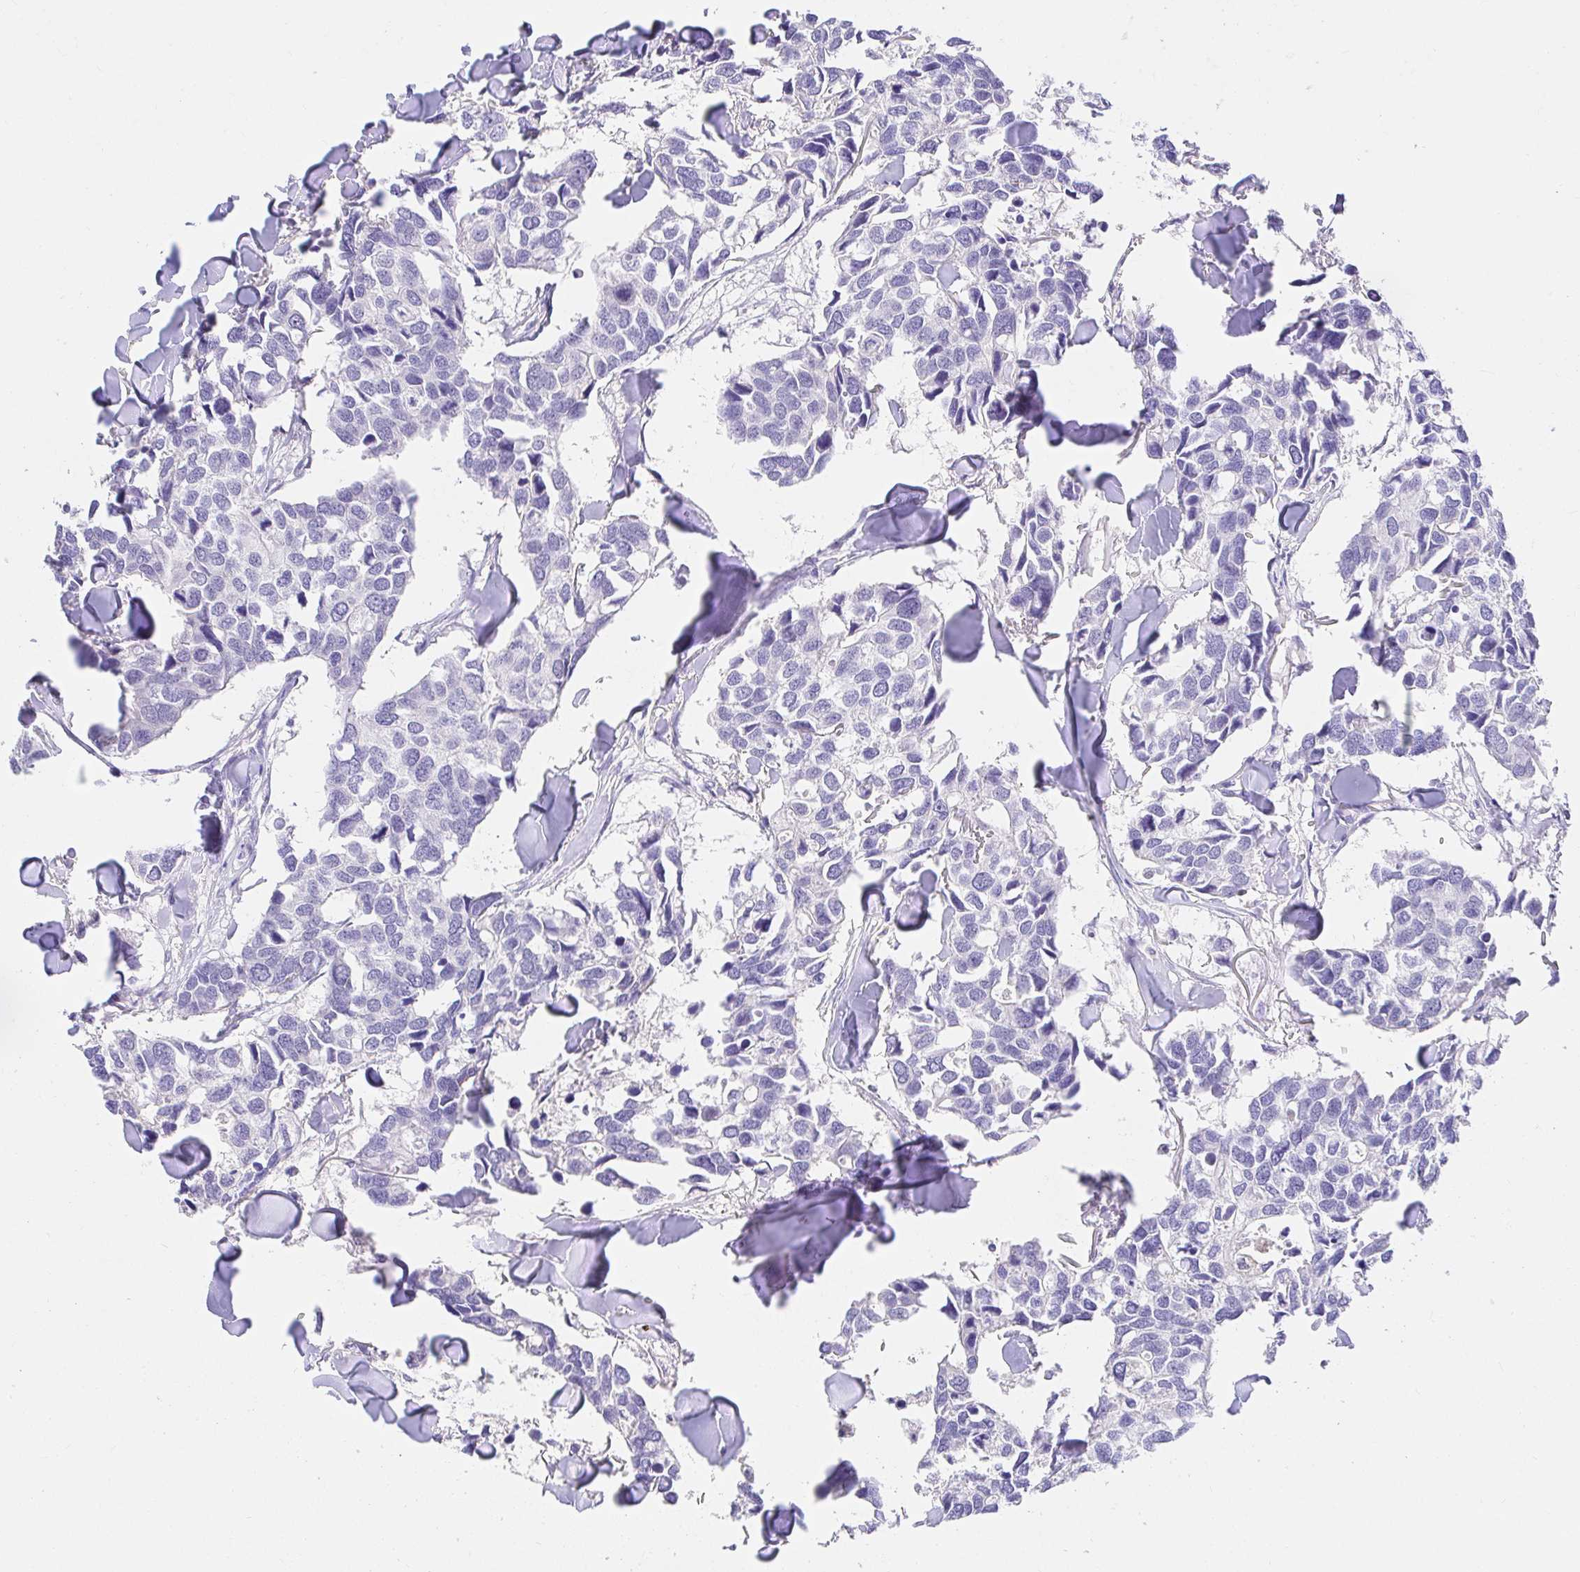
{"staining": {"intensity": "negative", "quantity": "none", "location": "none"}, "tissue": "breast cancer", "cell_type": "Tumor cells", "image_type": "cancer", "snomed": [{"axis": "morphology", "description": "Duct carcinoma"}, {"axis": "topography", "description": "Breast"}], "caption": "DAB (3,3'-diaminobenzidine) immunohistochemical staining of human breast invasive ductal carcinoma displays no significant staining in tumor cells.", "gene": "CDO1", "patient": {"sex": "female", "age": 83}}